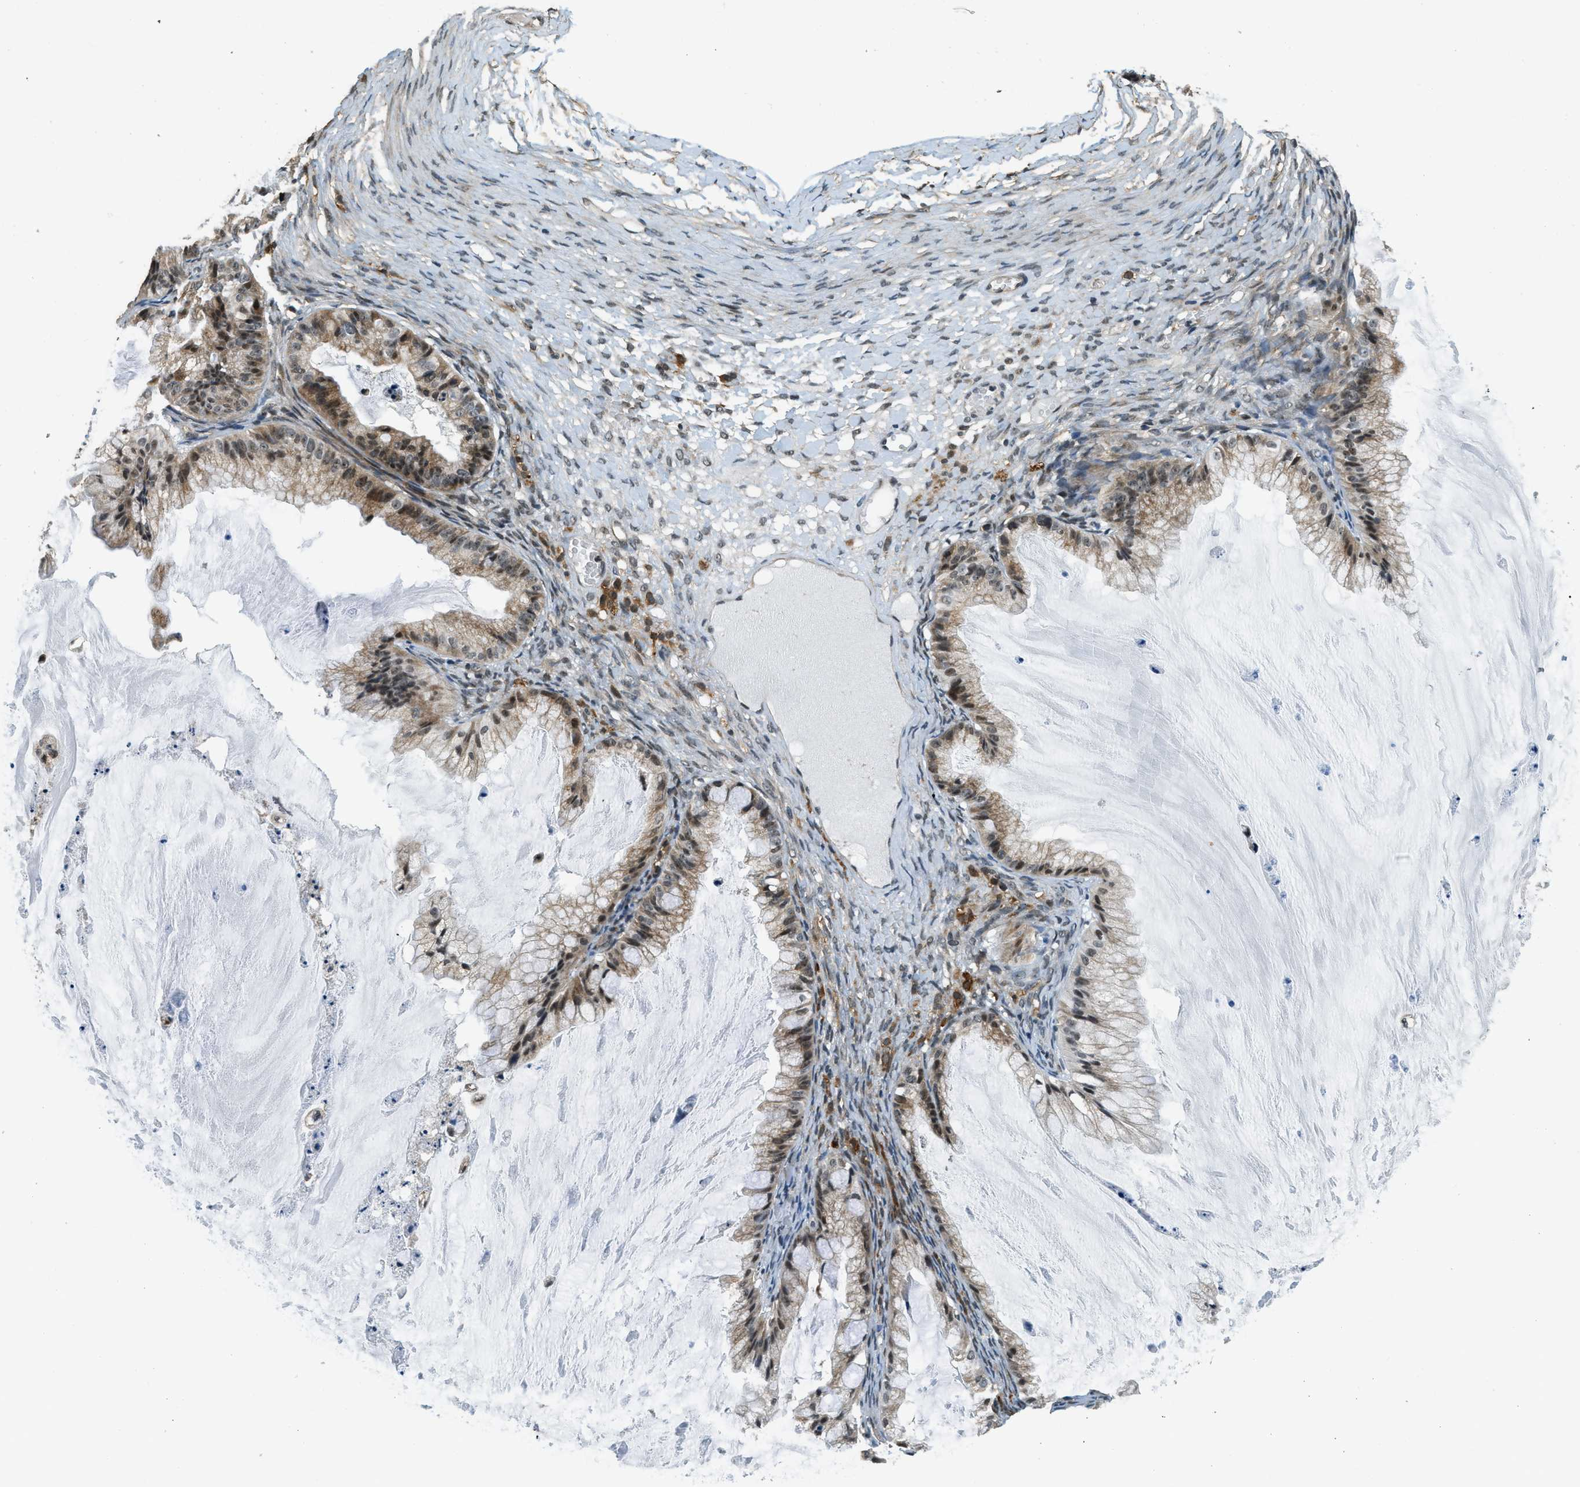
{"staining": {"intensity": "moderate", "quantity": ">75%", "location": "cytoplasmic/membranous,nuclear"}, "tissue": "ovarian cancer", "cell_type": "Tumor cells", "image_type": "cancer", "snomed": [{"axis": "morphology", "description": "Cystadenocarcinoma, mucinous, NOS"}, {"axis": "topography", "description": "Ovary"}], "caption": "IHC (DAB (3,3'-diaminobenzidine)) staining of human mucinous cystadenocarcinoma (ovarian) exhibits moderate cytoplasmic/membranous and nuclear protein positivity in about >75% of tumor cells.", "gene": "MED21", "patient": {"sex": "female", "age": 57}}